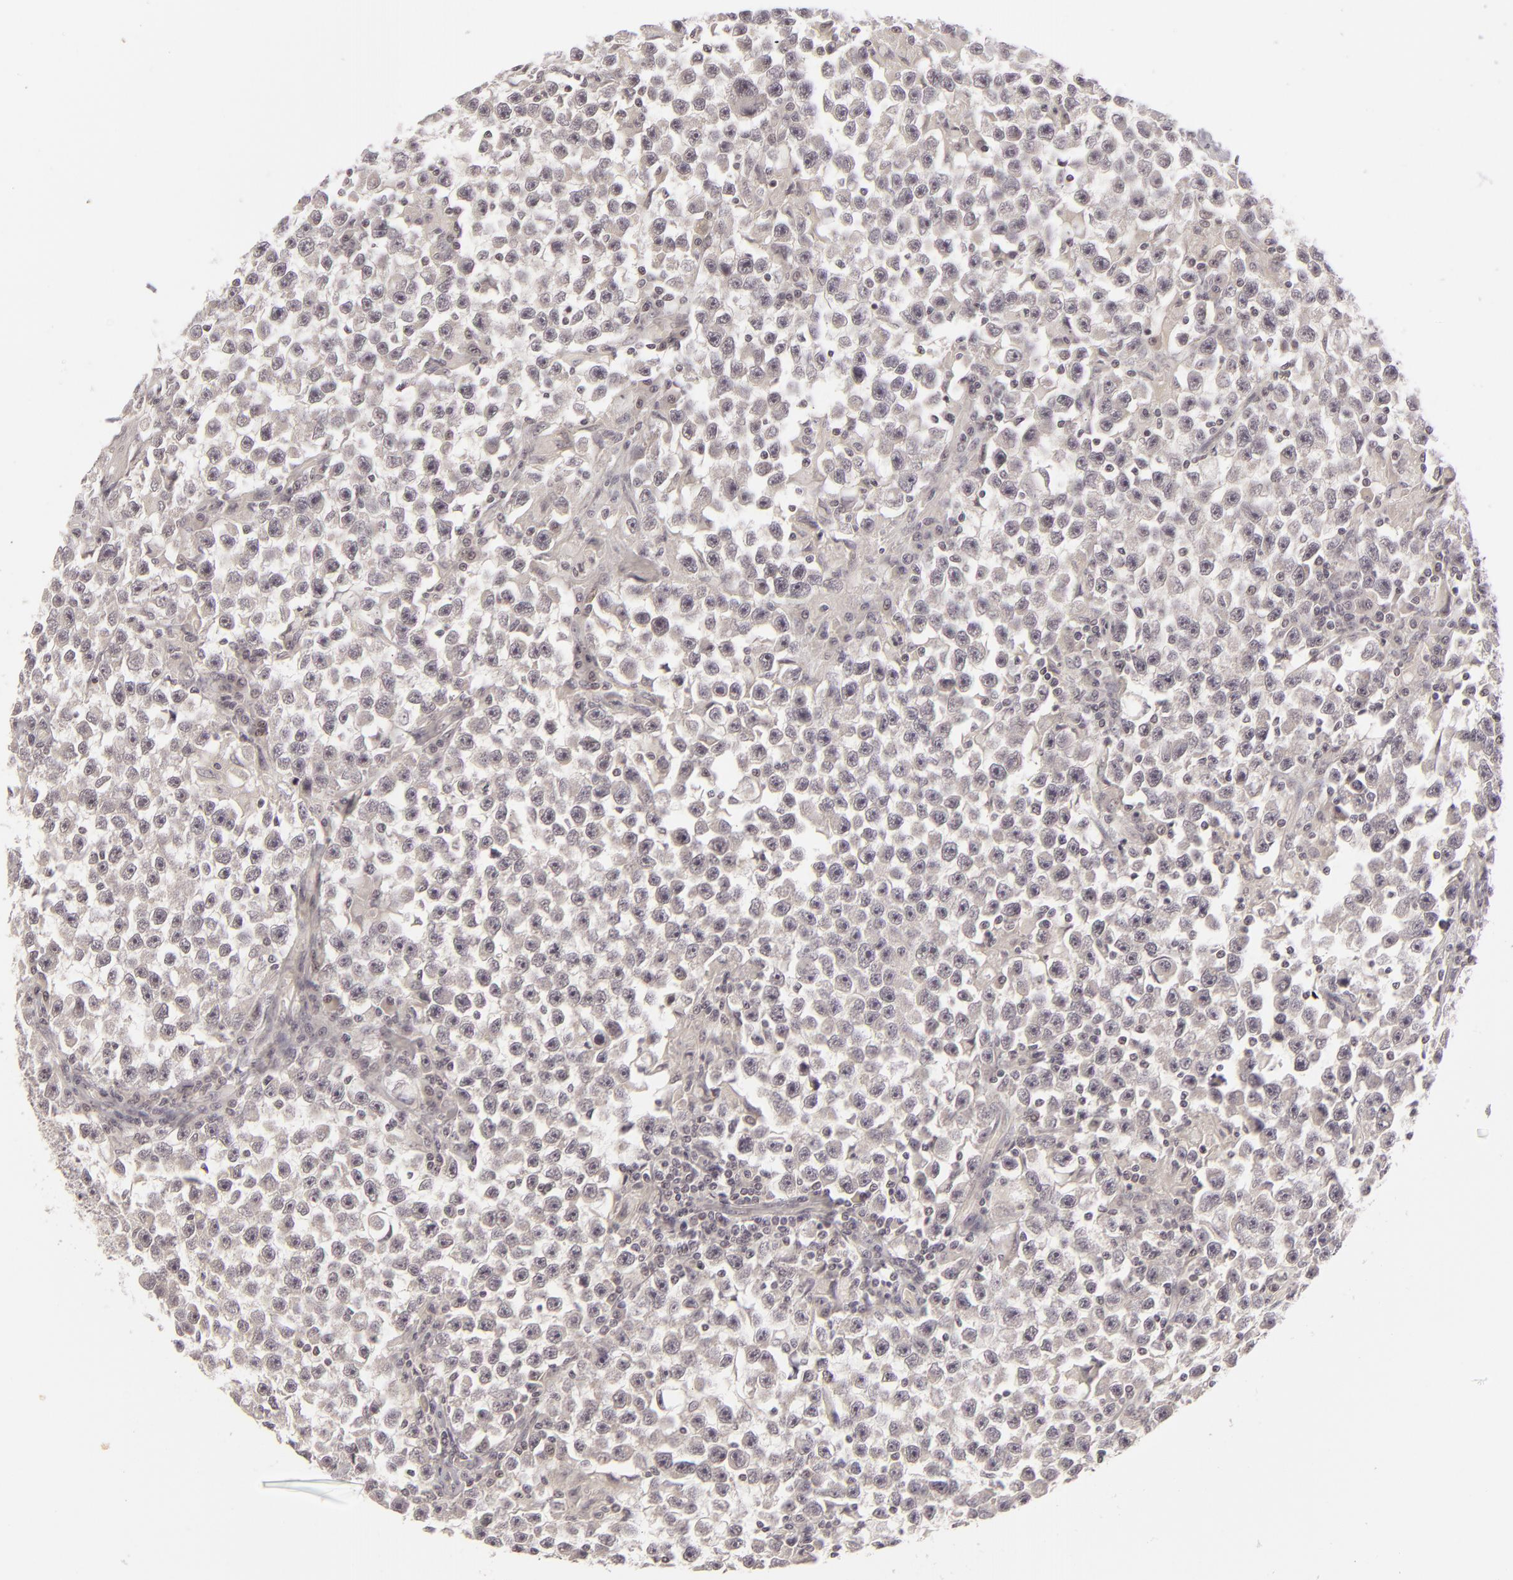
{"staining": {"intensity": "negative", "quantity": "none", "location": "none"}, "tissue": "testis cancer", "cell_type": "Tumor cells", "image_type": "cancer", "snomed": [{"axis": "morphology", "description": "Seminoma, NOS"}, {"axis": "topography", "description": "Testis"}], "caption": "The micrograph reveals no significant expression in tumor cells of testis cancer. The staining is performed using DAB (3,3'-diaminobenzidine) brown chromogen with nuclei counter-stained in using hematoxylin.", "gene": "DLG3", "patient": {"sex": "male", "age": 33}}